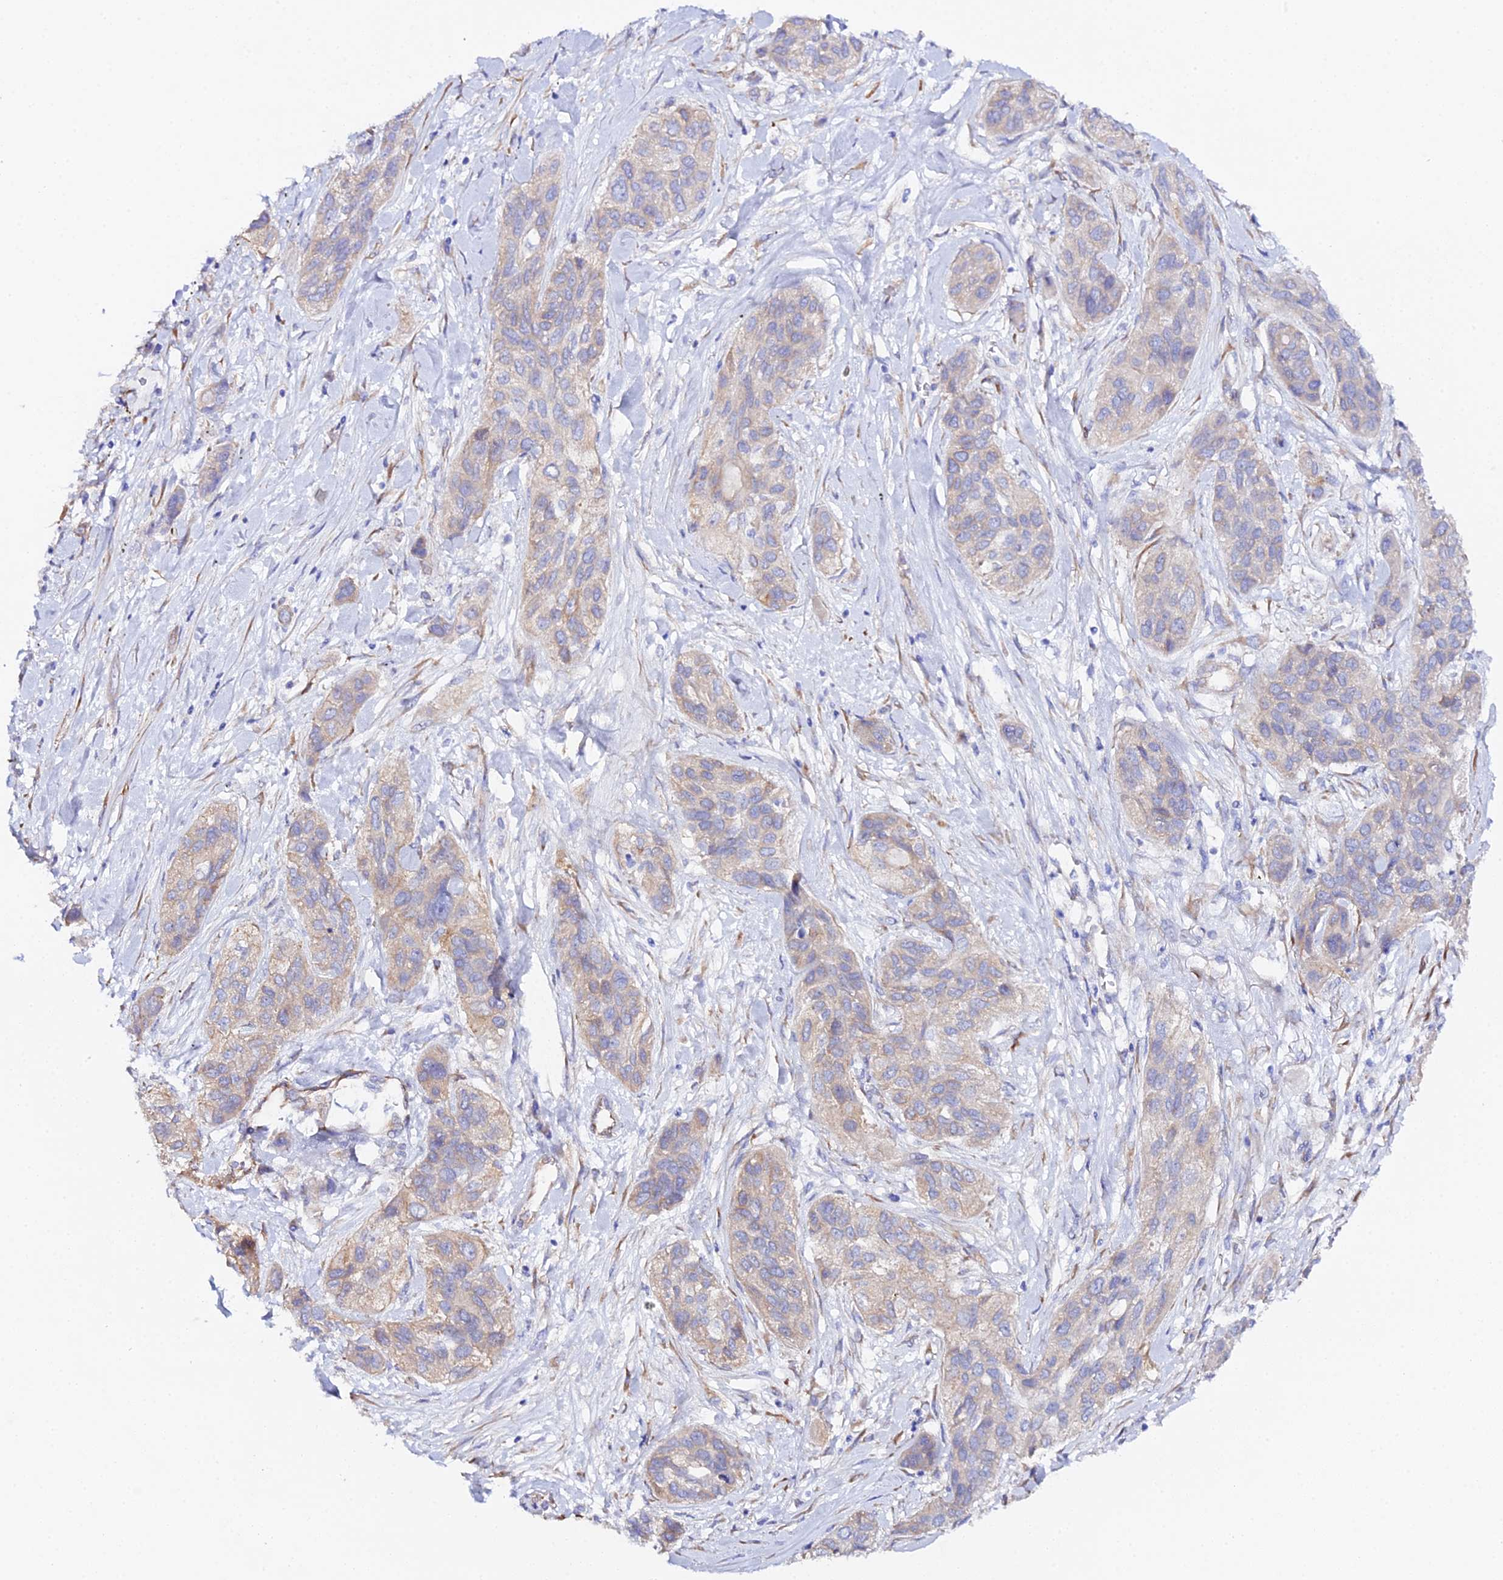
{"staining": {"intensity": "weak", "quantity": ">75%", "location": "cytoplasmic/membranous"}, "tissue": "lung cancer", "cell_type": "Tumor cells", "image_type": "cancer", "snomed": [{"axis": "morphology", "description": "Squamous cell carcinoma, NOS"}, {"axis": "topography", "description": "Lung"}], "caption": "Protein staining displays weak cytoplasmic/membranous positivity in approximately >75% of tumor cells in lung cancer (squamous cell carcinoma).", "gene": "CFAP45", "patient": {"sex": "female", "age": 70}}